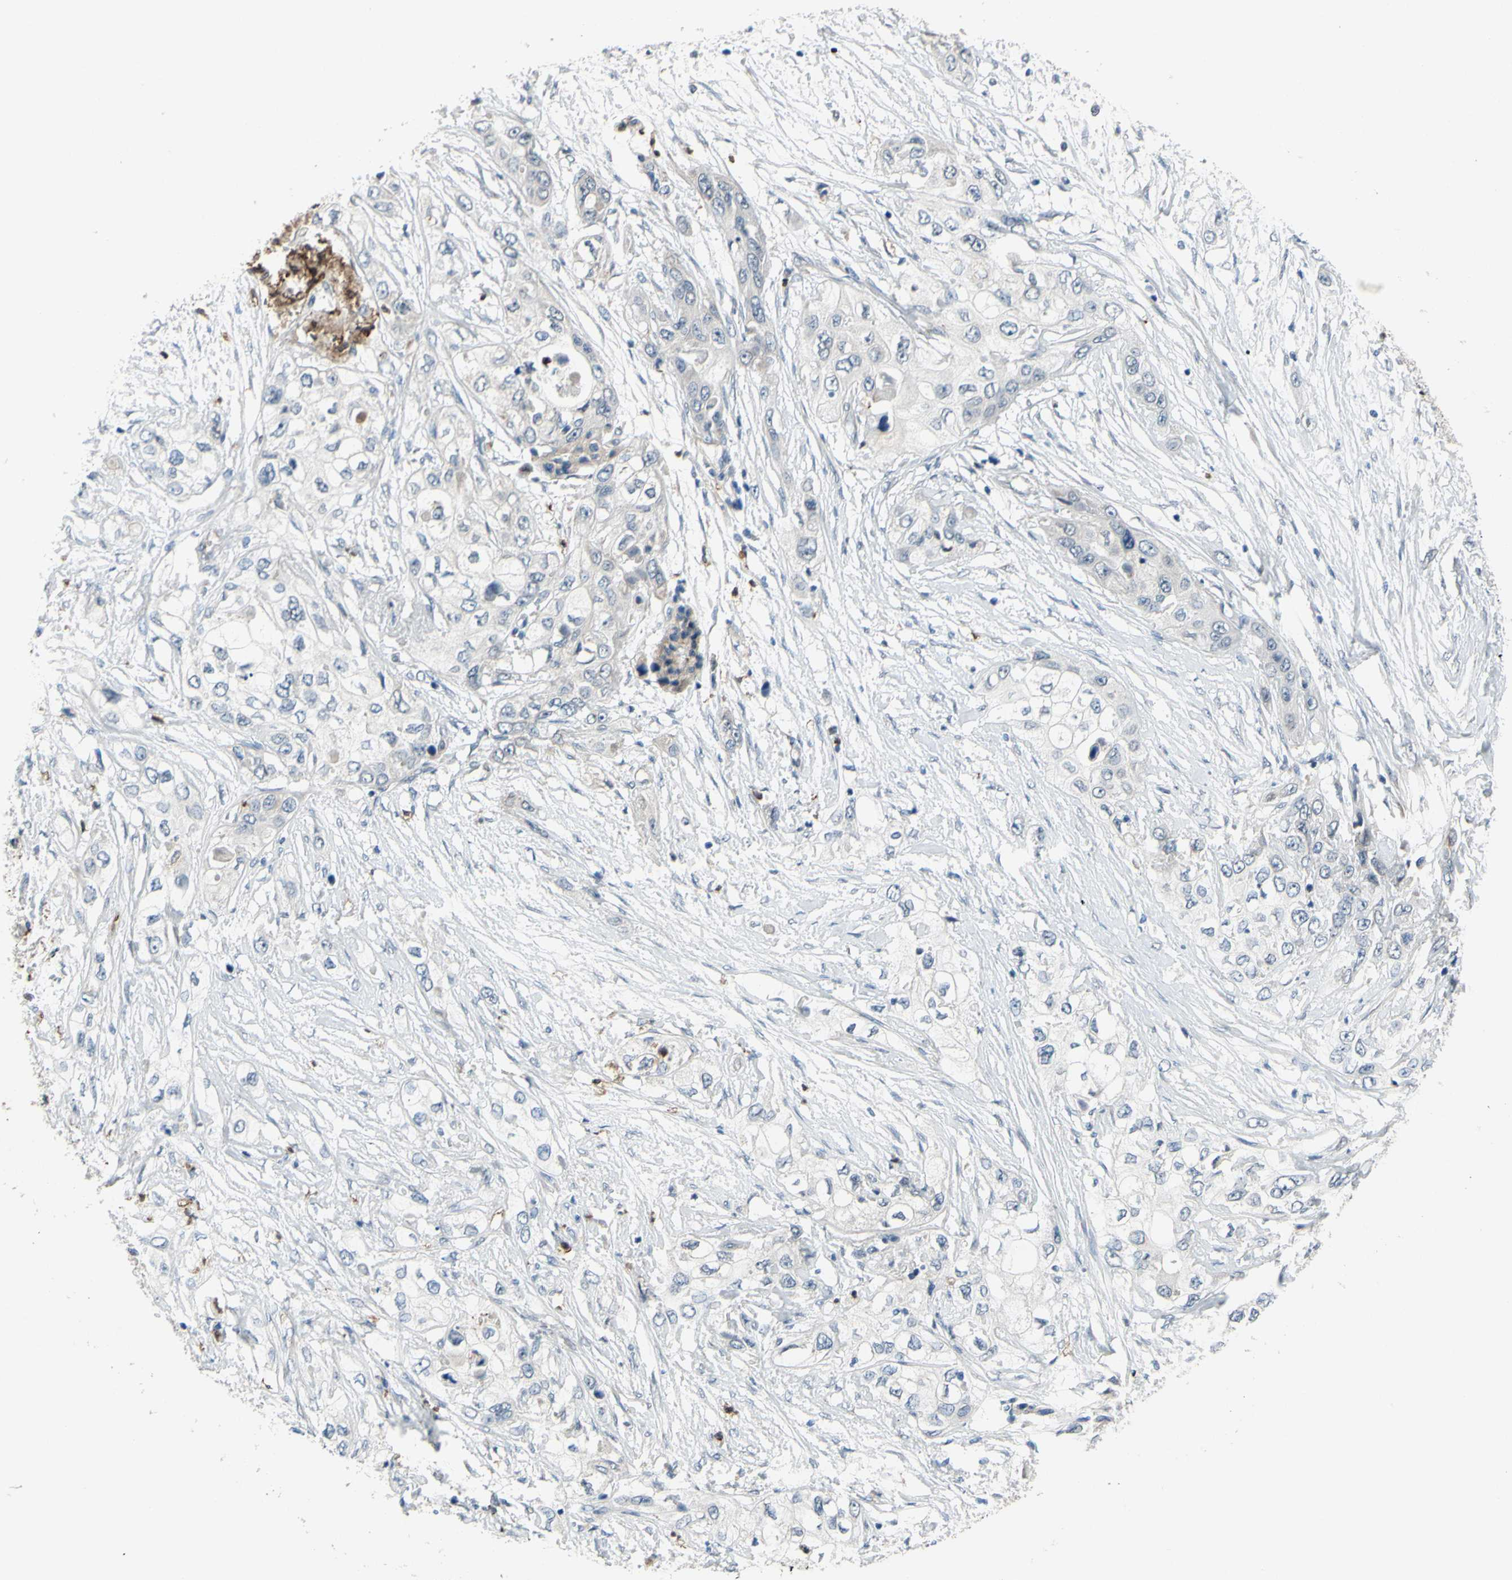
{"staining": {"intensity": "weak", "quantity": "<25%", "location": "cytoplasmic/membranous"}, "tissue": "pancreatic cancer", "cell_type": "Tumor cells", "image_type": "cancer", "snomed": [{"axis": "morphology", "description": "Adenocarcinoma, NOS"}, {"axis": "topography", "description": "Pancreas"}], "caption": "IHC image of human pancreatic cancer (adenocarcinoma) stained for a protein (brown), which demonstrates no expression in tumor cells.", "gene": "GRAMD2B", "patient": {"sex": "female", "age": 70}}